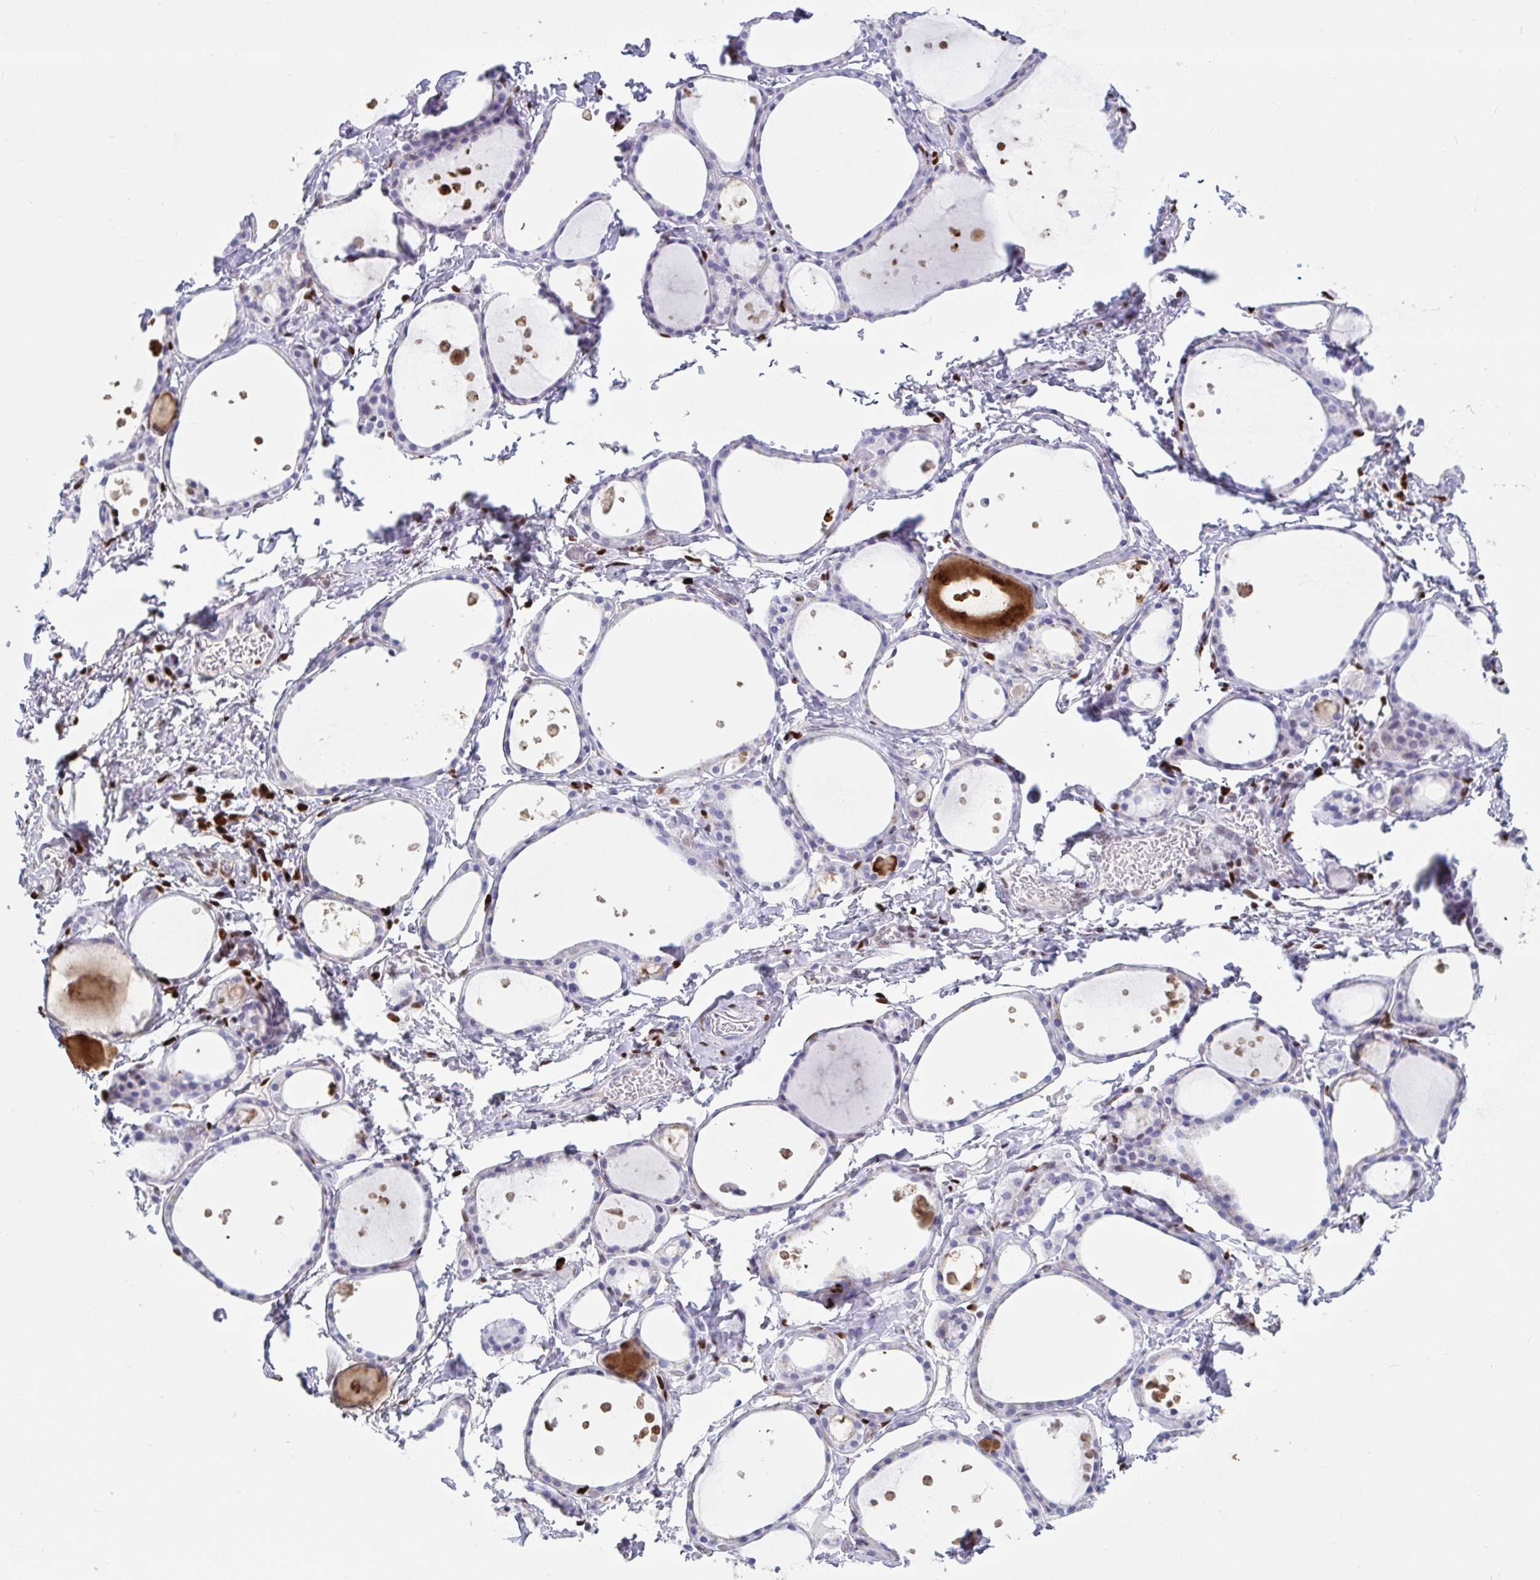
{"staining": {"intensity": "negative", "quantity": "none", "location": "none"}, "tissue": "thyroid gland", "cell_type": "Glandular cells", "image_type": "normal", "snomed": [{"axis": "morphology", "description": "Normal tissue, NOS"}, {"axis": "topography", "description": "Thyroid gland"}], "caption": "Immunohistochemistry photomicrograph of benign human thyroid gland stained for a protein (brown), which reveals no positivity in glandular cells. The staining is performed using DAB brown chromogen with nuclei counter-stained in using hematoxylin.", "gene": "ZNF586", "patient": {"sex": "male", "age": 68}}